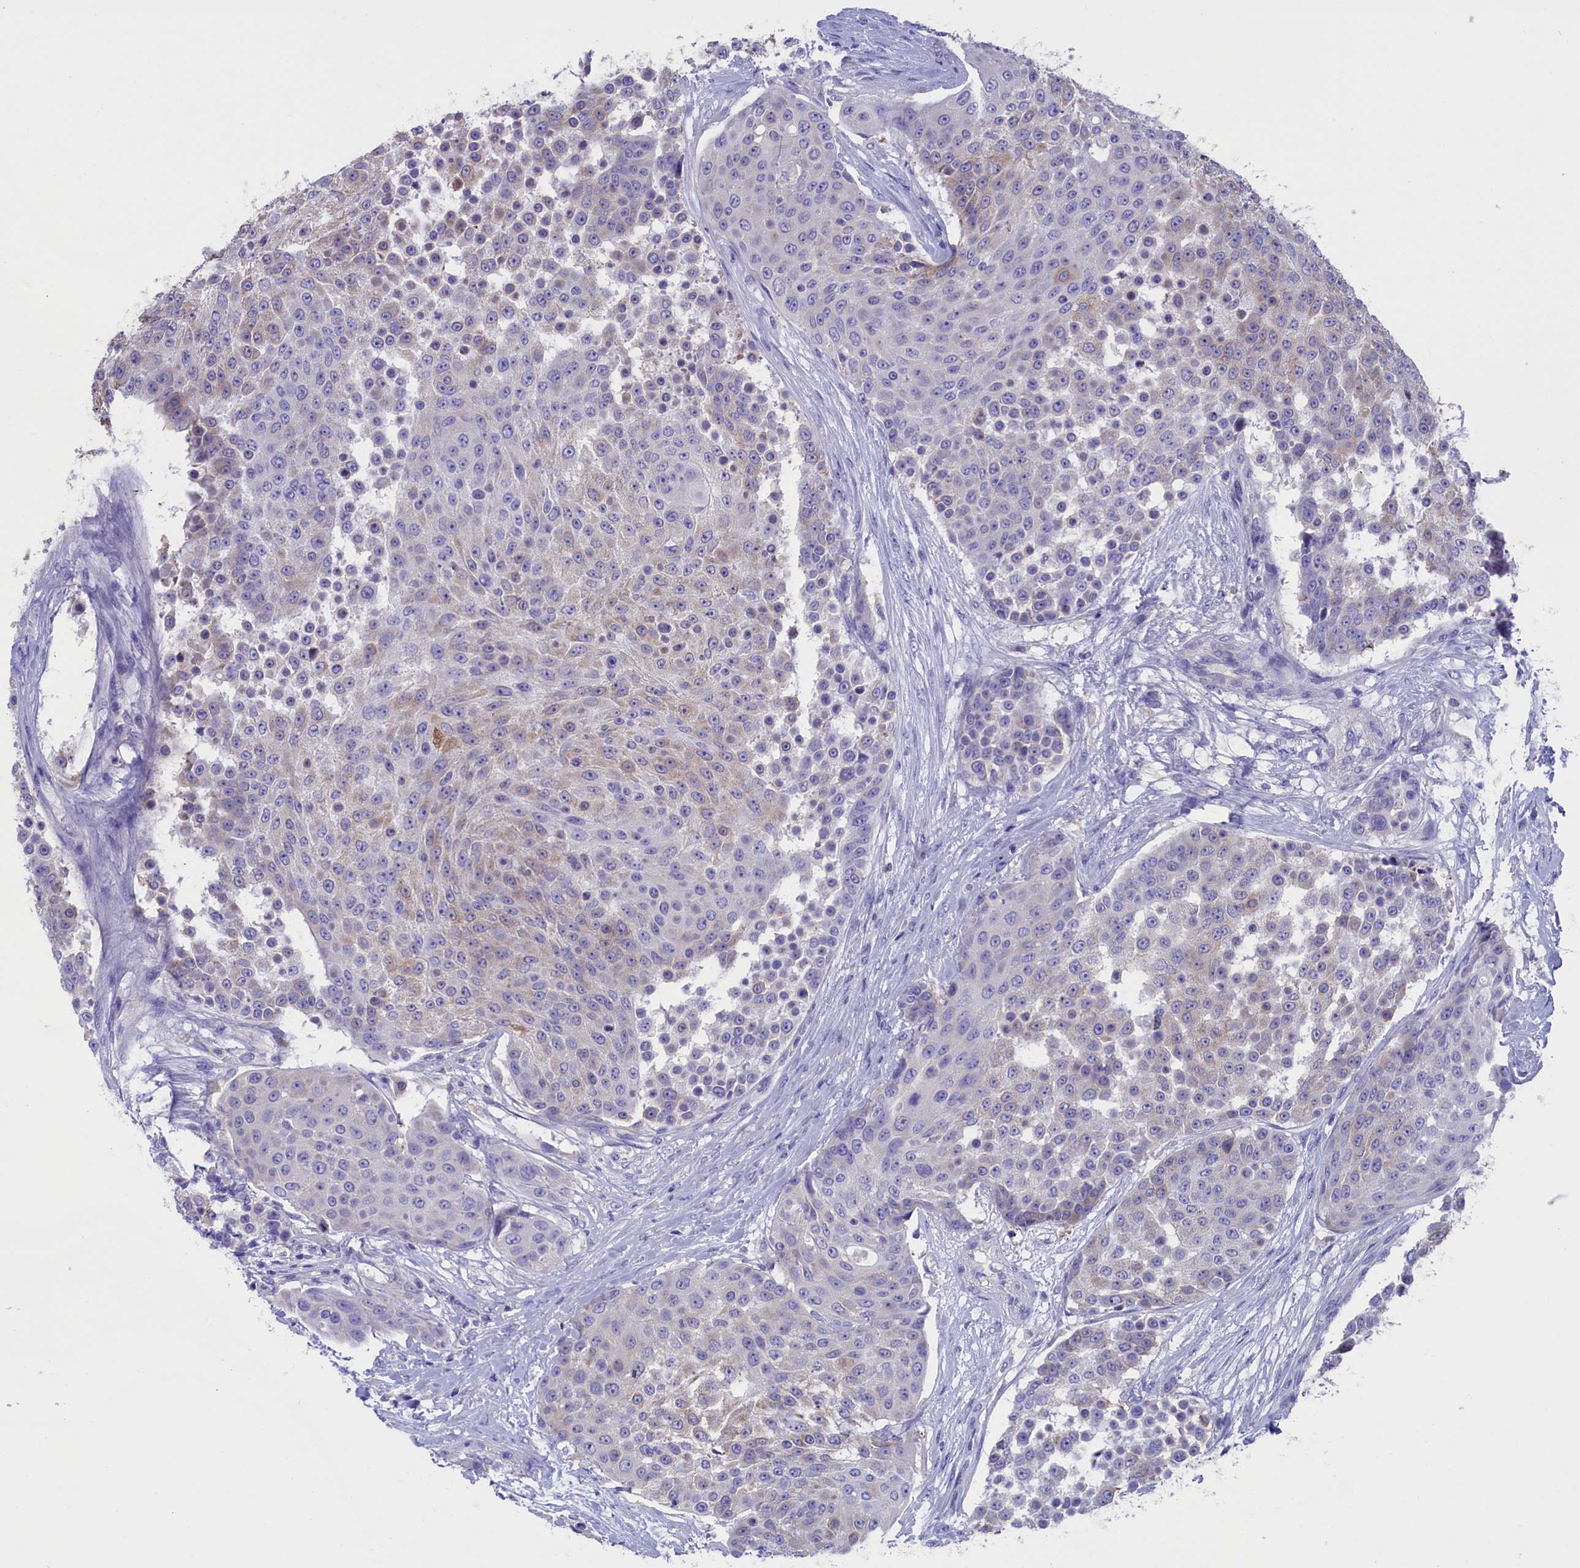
{"staining": {"intensity": "weak", "quantity": "<25%", "location": "cytoplasmic/membranous"}, "tissue": "urothelial cancer", "cell_type": "Tumor cells", "image_type": "cancer", "snomed": [{"axis": "morphology", "description": "Urothelial carcinoma, High grade"}, {"axis": "topography", "description": "Urinary bladder"}], "caption": "Tumor cells are negative for brown protein staining in high-grade urothelial carcinoma.", "gene": "VPS35L", "patient": {"sex": "female", "age": 63}}